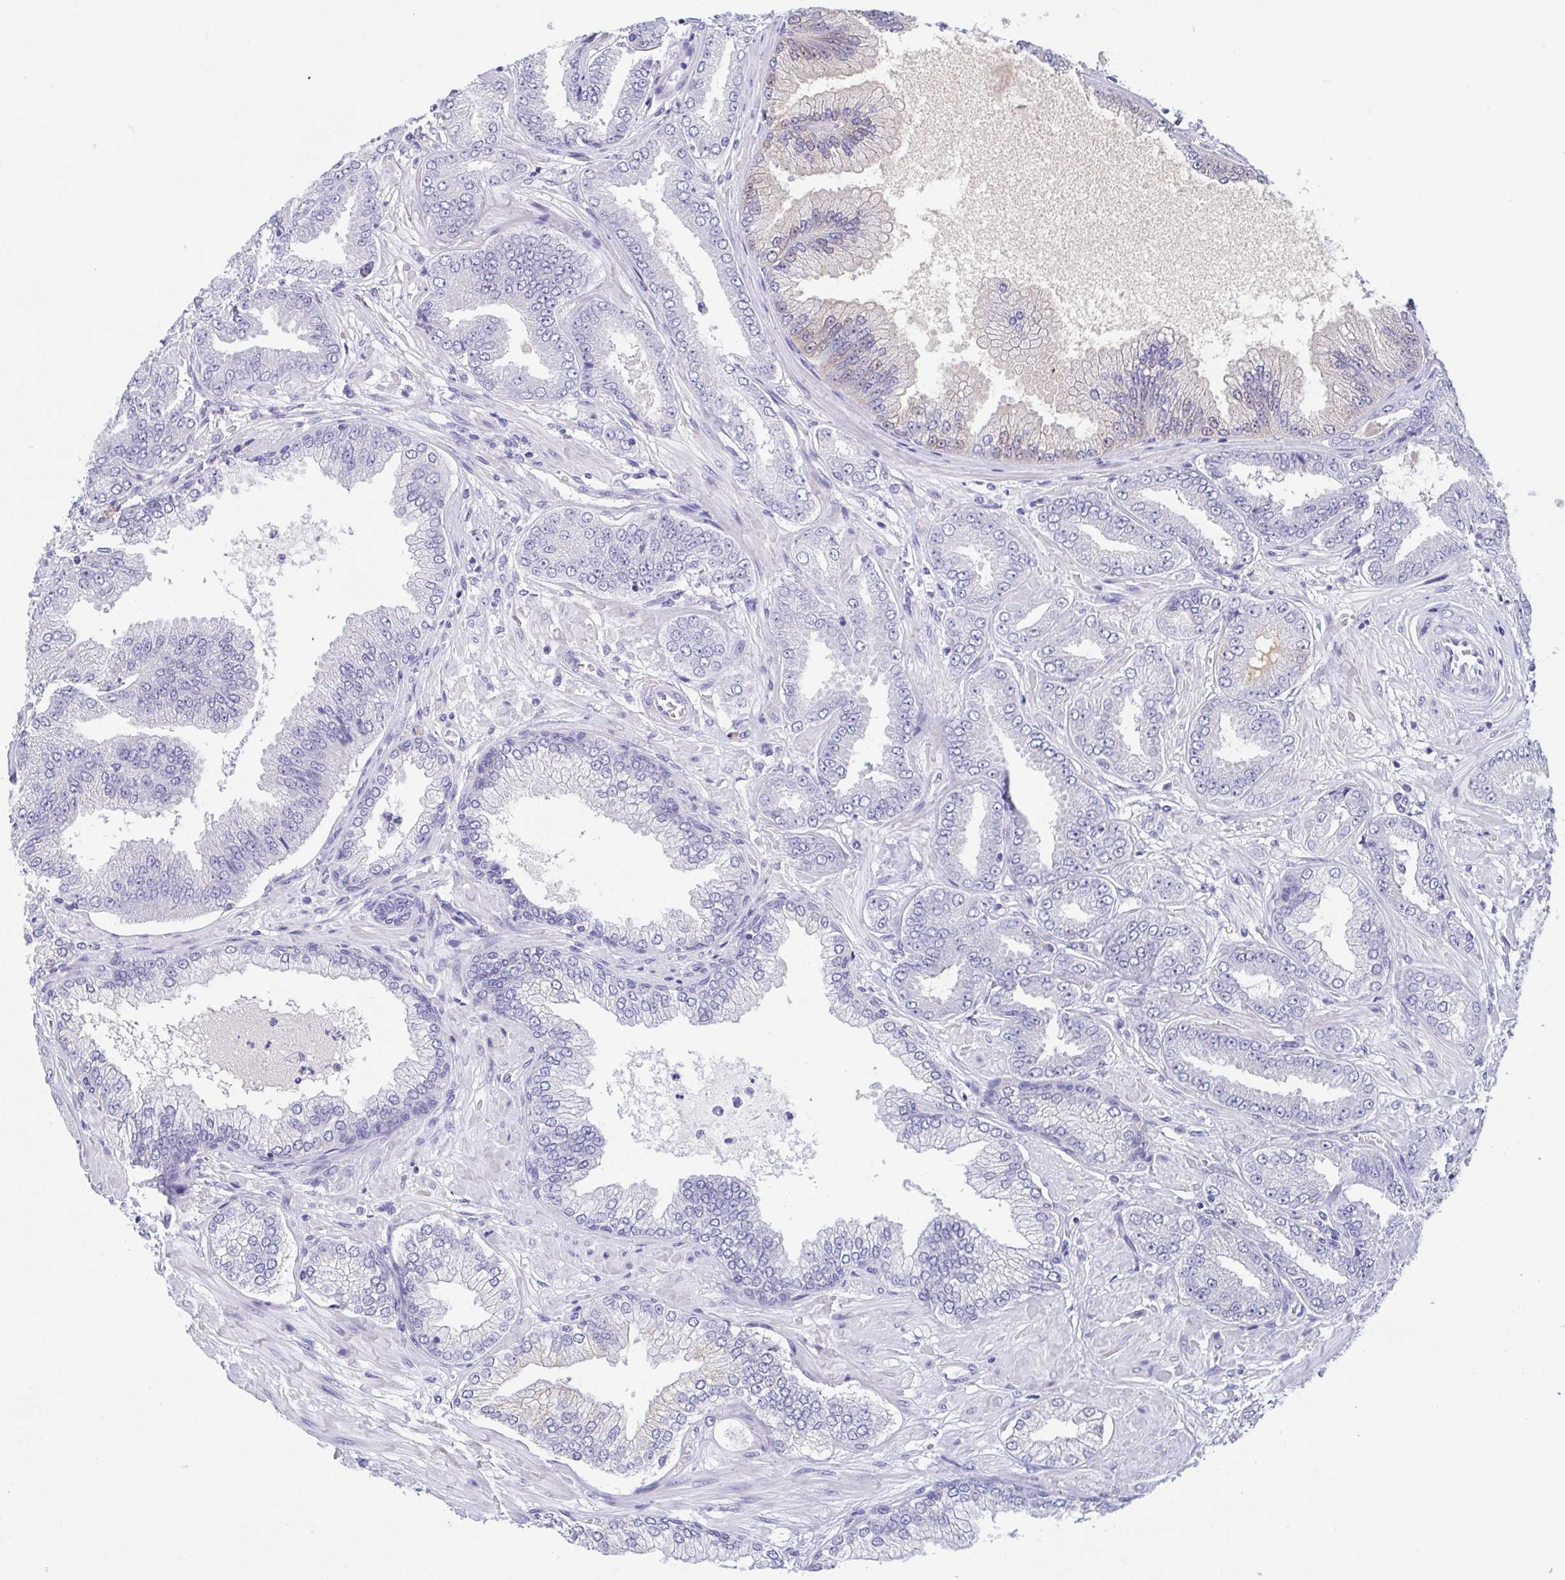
{"staining": {"intensity": "negative", "quantity": "none", "location": "none"}, "tissue": "prostate cancer", "cell_type": "Tumor cells", "image_type": "cancer", "snomed": [{"axis": "morphology", "description": "Adenocarcinoma, Low grade"}, {"axis": "topography", "description": "Prostate"}], "caption": "Human prostate cancer stained for a protein using immunohistochemistry shows no positivity in tumor cells.", "gene": "TREH", "patient": {"sex": "male", "age": 55}}